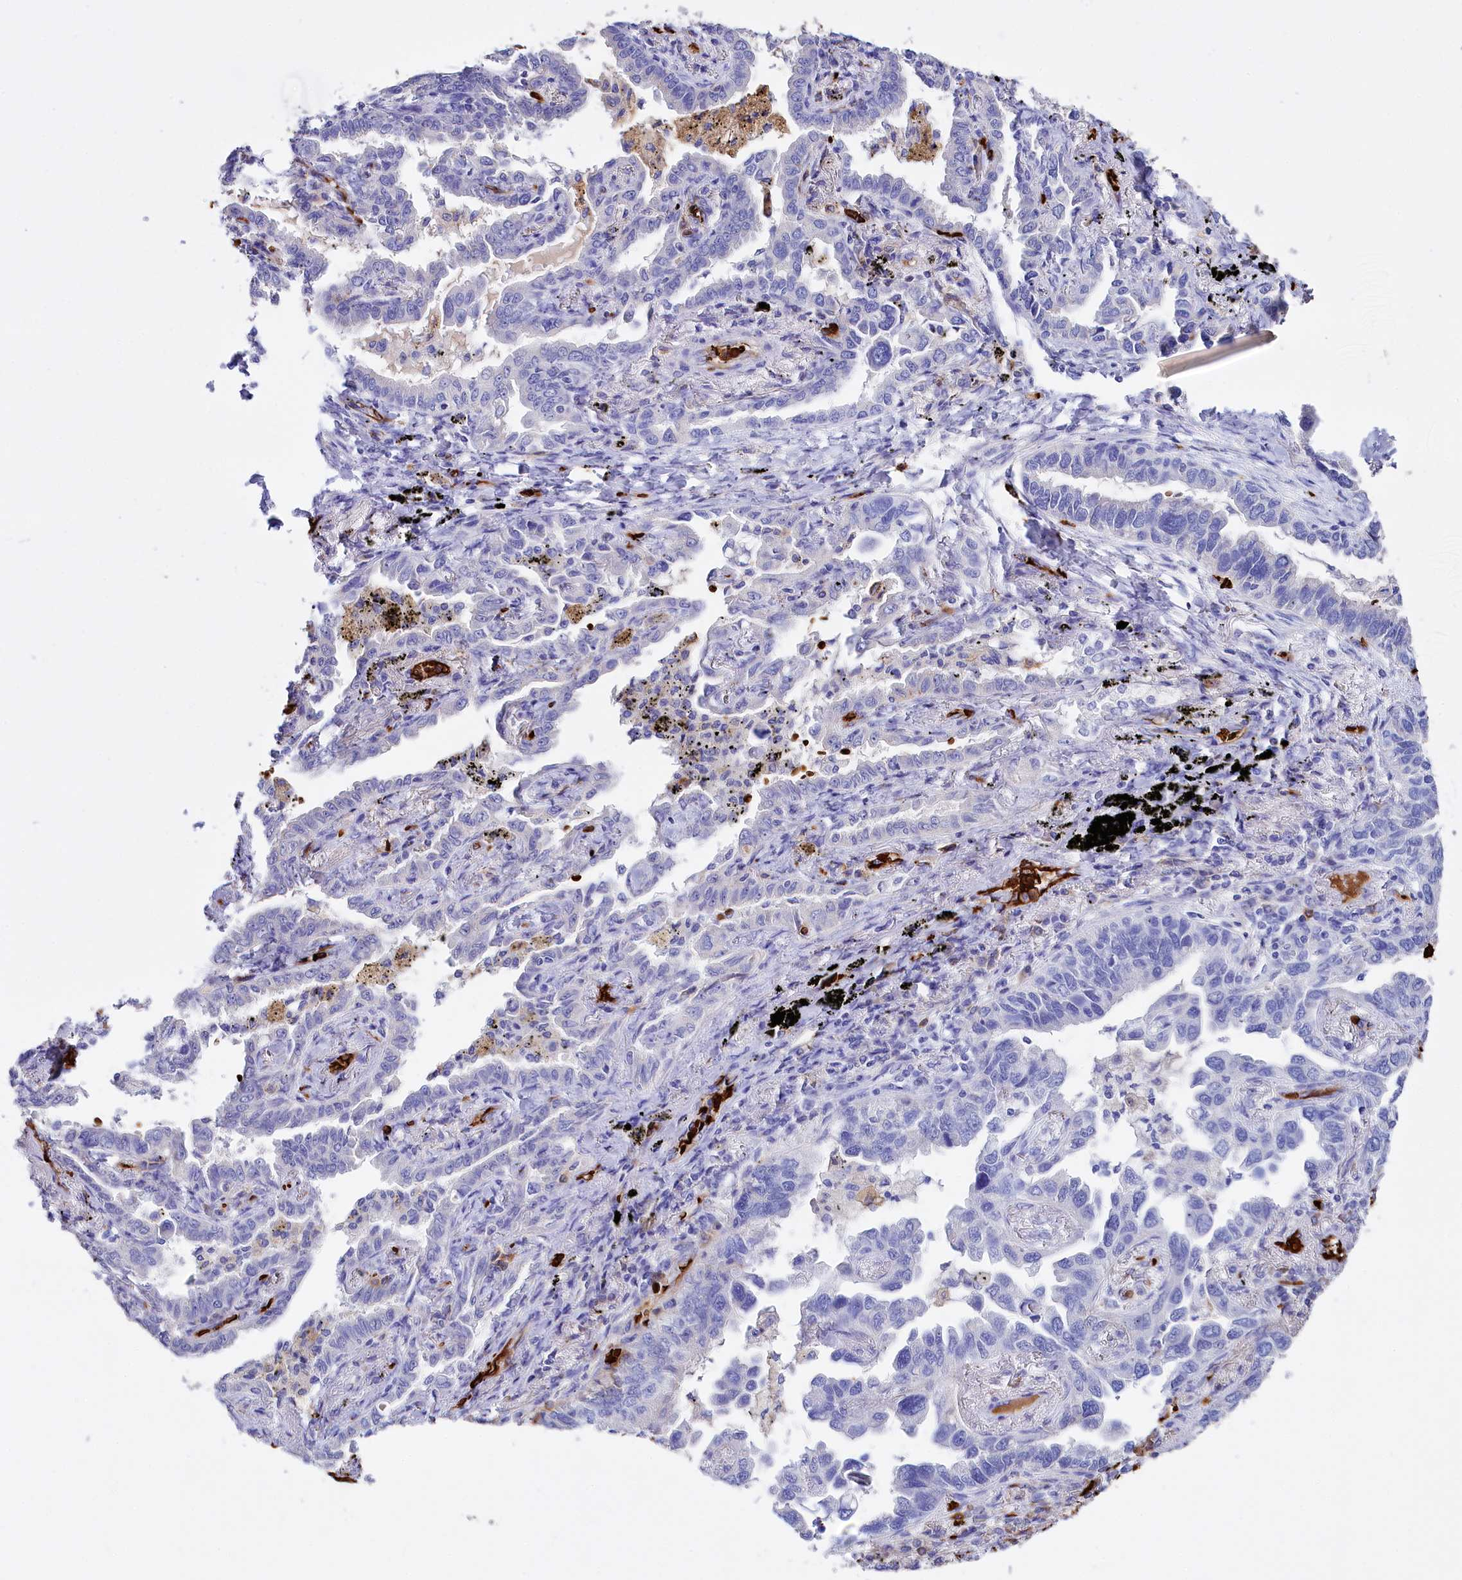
{"staining": {"intensity": "negative", "quantity": "none", "location": "none"}, "tissue": "lung cancer", "cell_type": "Tumor cells", "image_type": "cancer", "snomed": [{"axis": "morphology", "description": "Adenocarcinoma, NOS"}, {"axis": "topography", "description": "Lung"}], "caption": "High power microscopy micrograph of an immunohistochemistry (IHC) micrograph of lung cancer (adenocarcinoma), revealing no significant positivity in tumor cells.", "gene": "RPUSD3", "patient": {"sex": "male", "age": 67}}